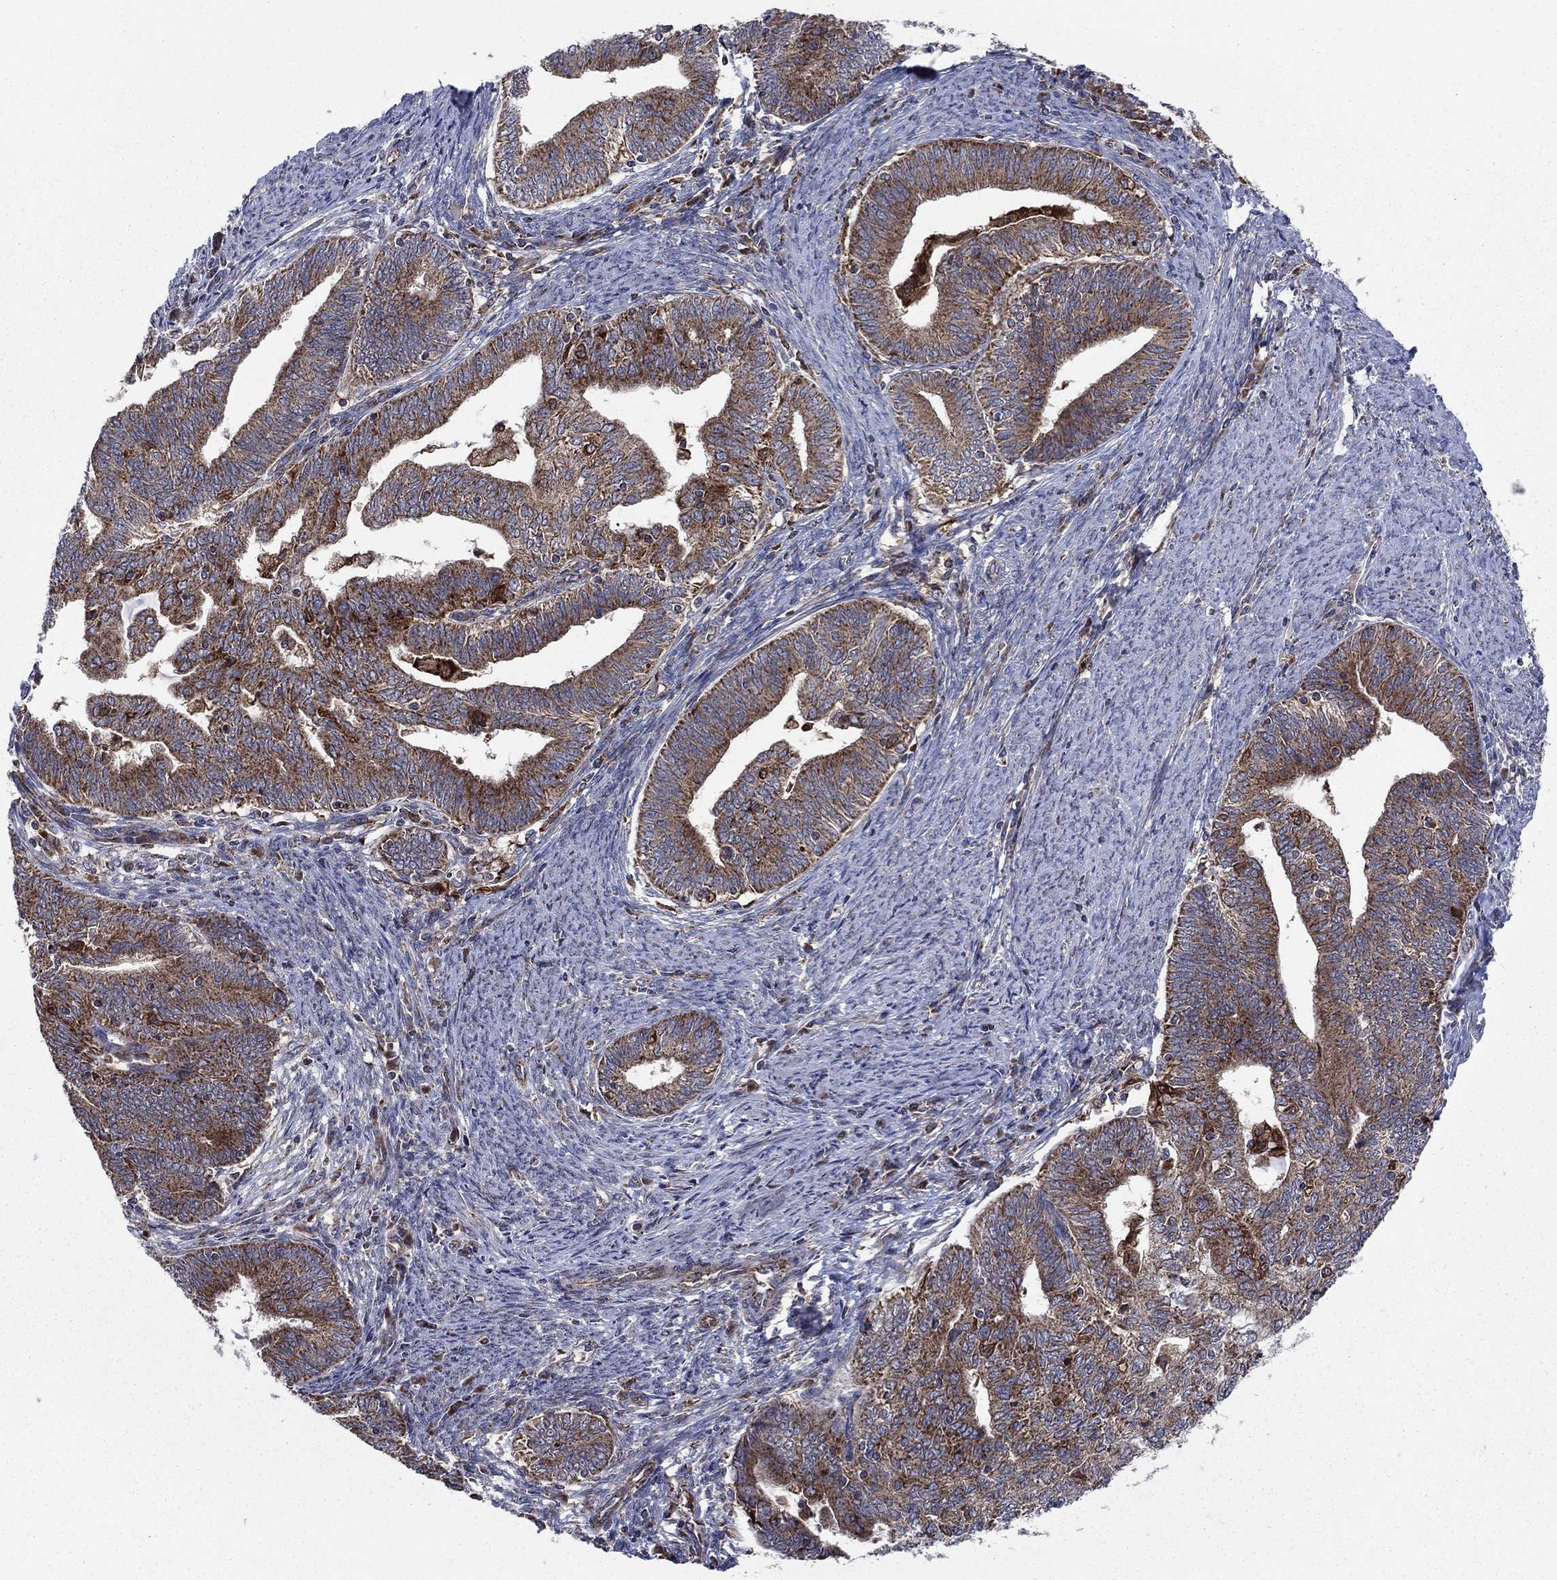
{"staining": {"intensity": "strong", "quantity": "<25%", "location": "cytoplasmic/membranous"}, "tissue": "endometrial cancer", "cell_type": "Tumor cells", "image_type": "cancer", "snomed": [{"axis": "morphology", "description": "Adenocarcinoma, NOS"}, {"axis": "topography", "description": "Endometrium"}], "caption": "Endometrial cancer (adenocarcinoma) stained with a brown dye shows strong cytoplasmic/membranous positive expression in about <25% of tumor cells.", "gene": "RNF19B", "patient": {"sex": "female", "age": 82}}